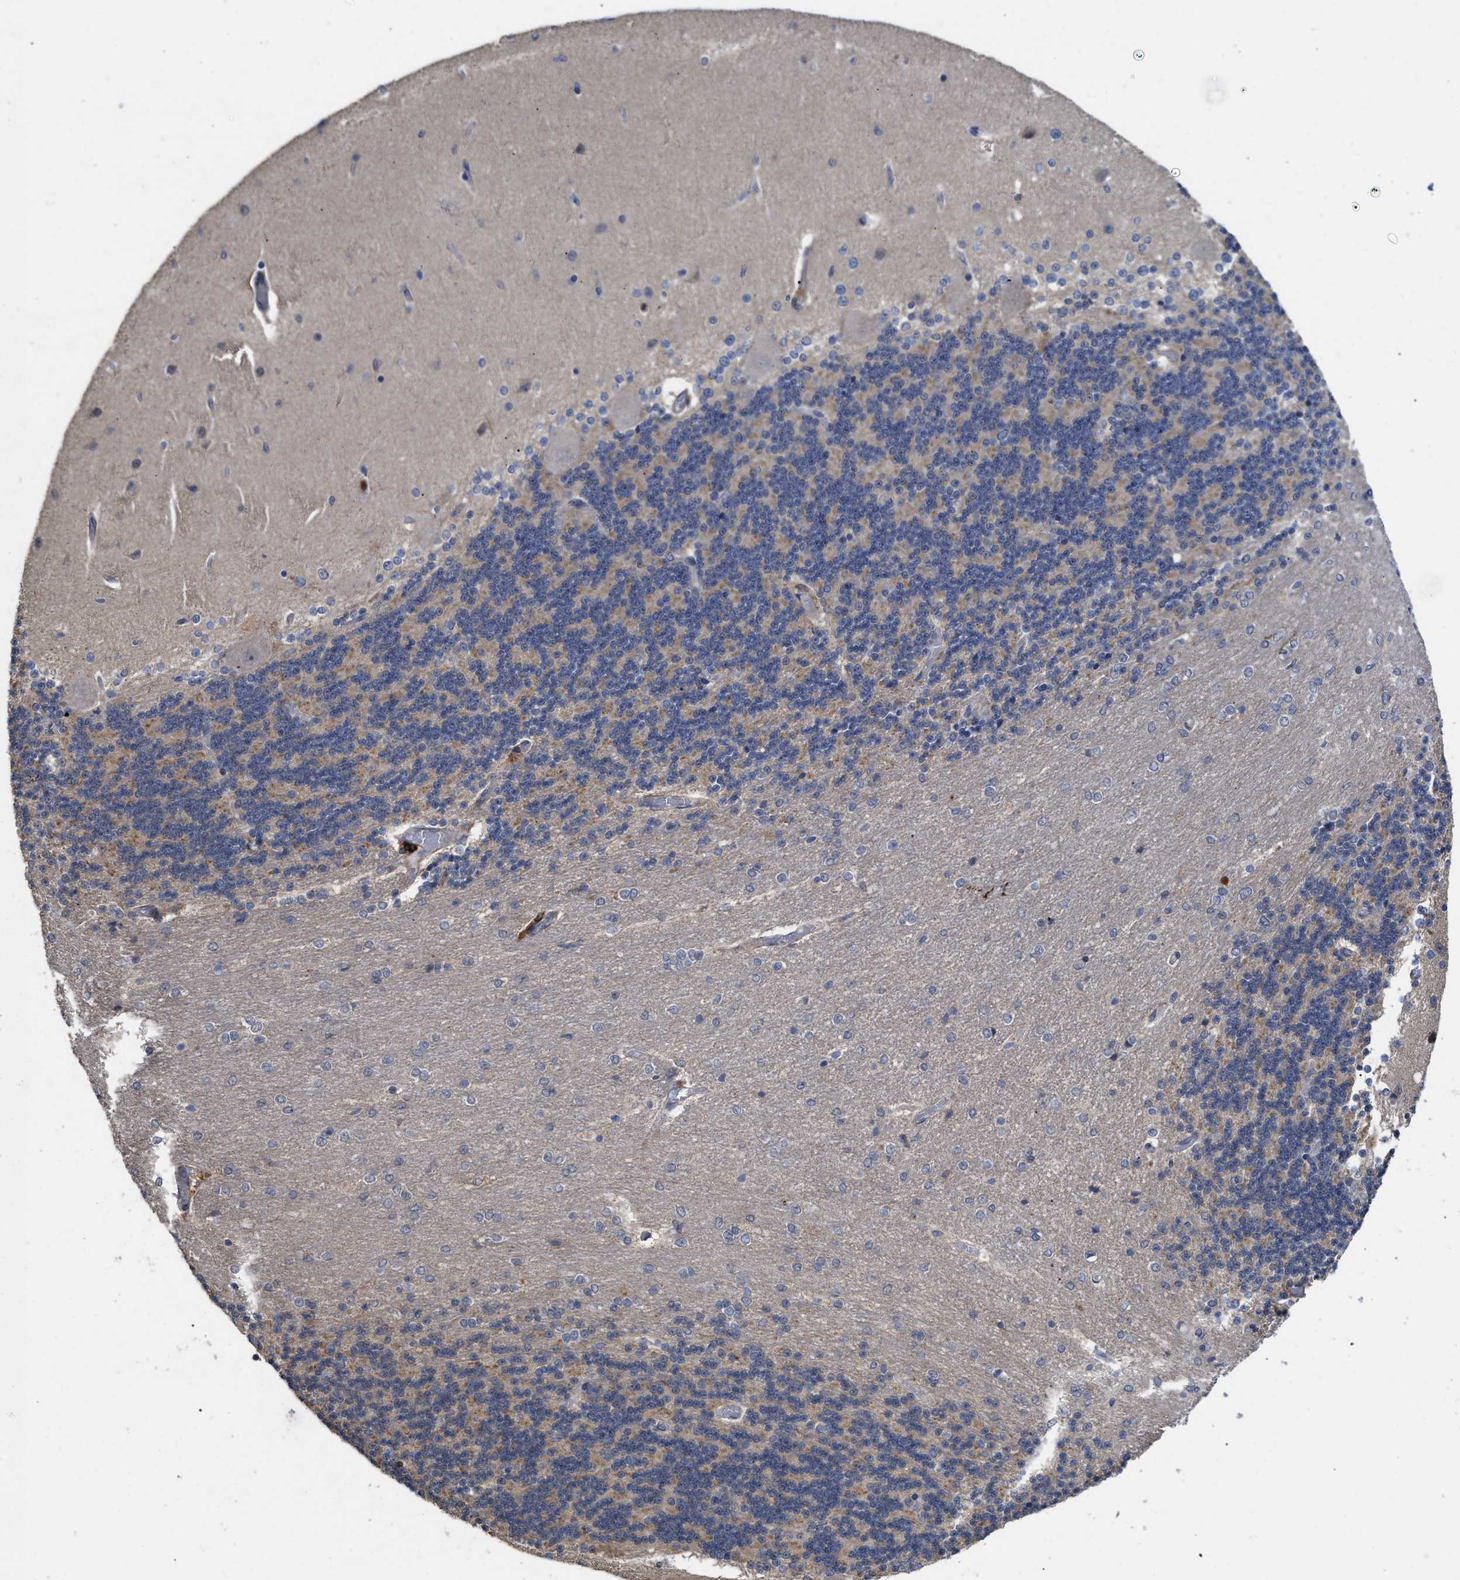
{"staining": {"intensity": "moderate", "quantity": "<25%", "location": "cytoplasmic/membranous"}, "tissue": "cerebellum", "cell_type": "Cells in granular layer", "image_type": "normal", "snomed": [{"axis": "morphology", "description": "Normal tissue, NOS"}, {"axis": "topography", "description": "Cerebellum"}], "caption": "Cells in granular layer exhibit low levels of moderate cytoplasmic/membranous positivity in approximately <25% of cells in benign human cerebellum.", "gene": "PTPRE", "patient": {"sex": "female", "age": 54}}